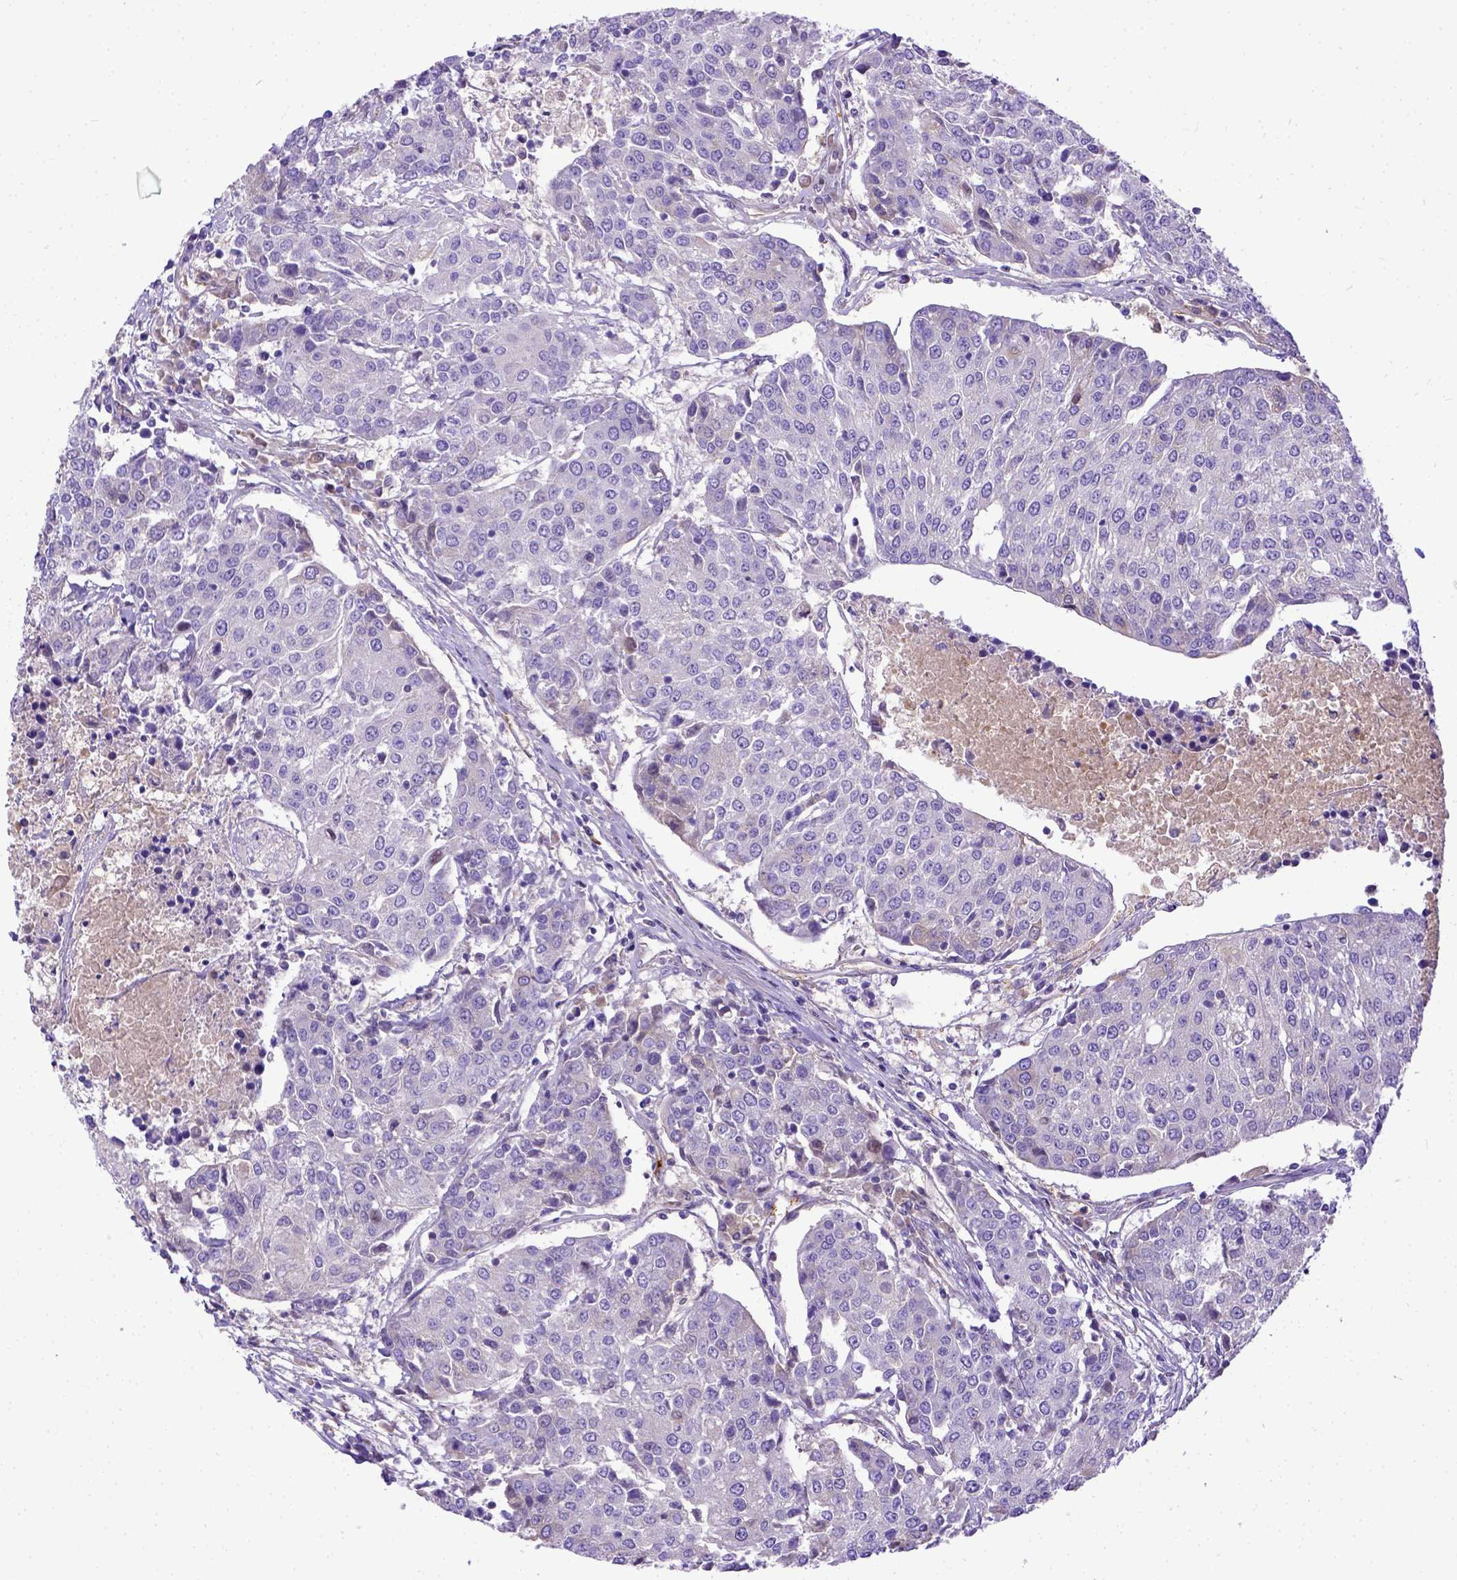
{"staining": {"intensity": "negative", "quantity": "none", "location": "none"}, "tissue": "urothelial cancer", "cell_type": "Tumor cells", "image_type": "cancer", "snomed": [{"axis": "morphology", "description": "Urothelial carcinoma, High grade"}, {"axis": "topography", "description": "Urinary bladder"}], "caption": "Immunohistochemistry image of urothelial cancer stained for a protein (brown), which reveals no expression in tumor cells.", "gene": "CFAP300", "patient": {"sex": "female", "age": 85}}